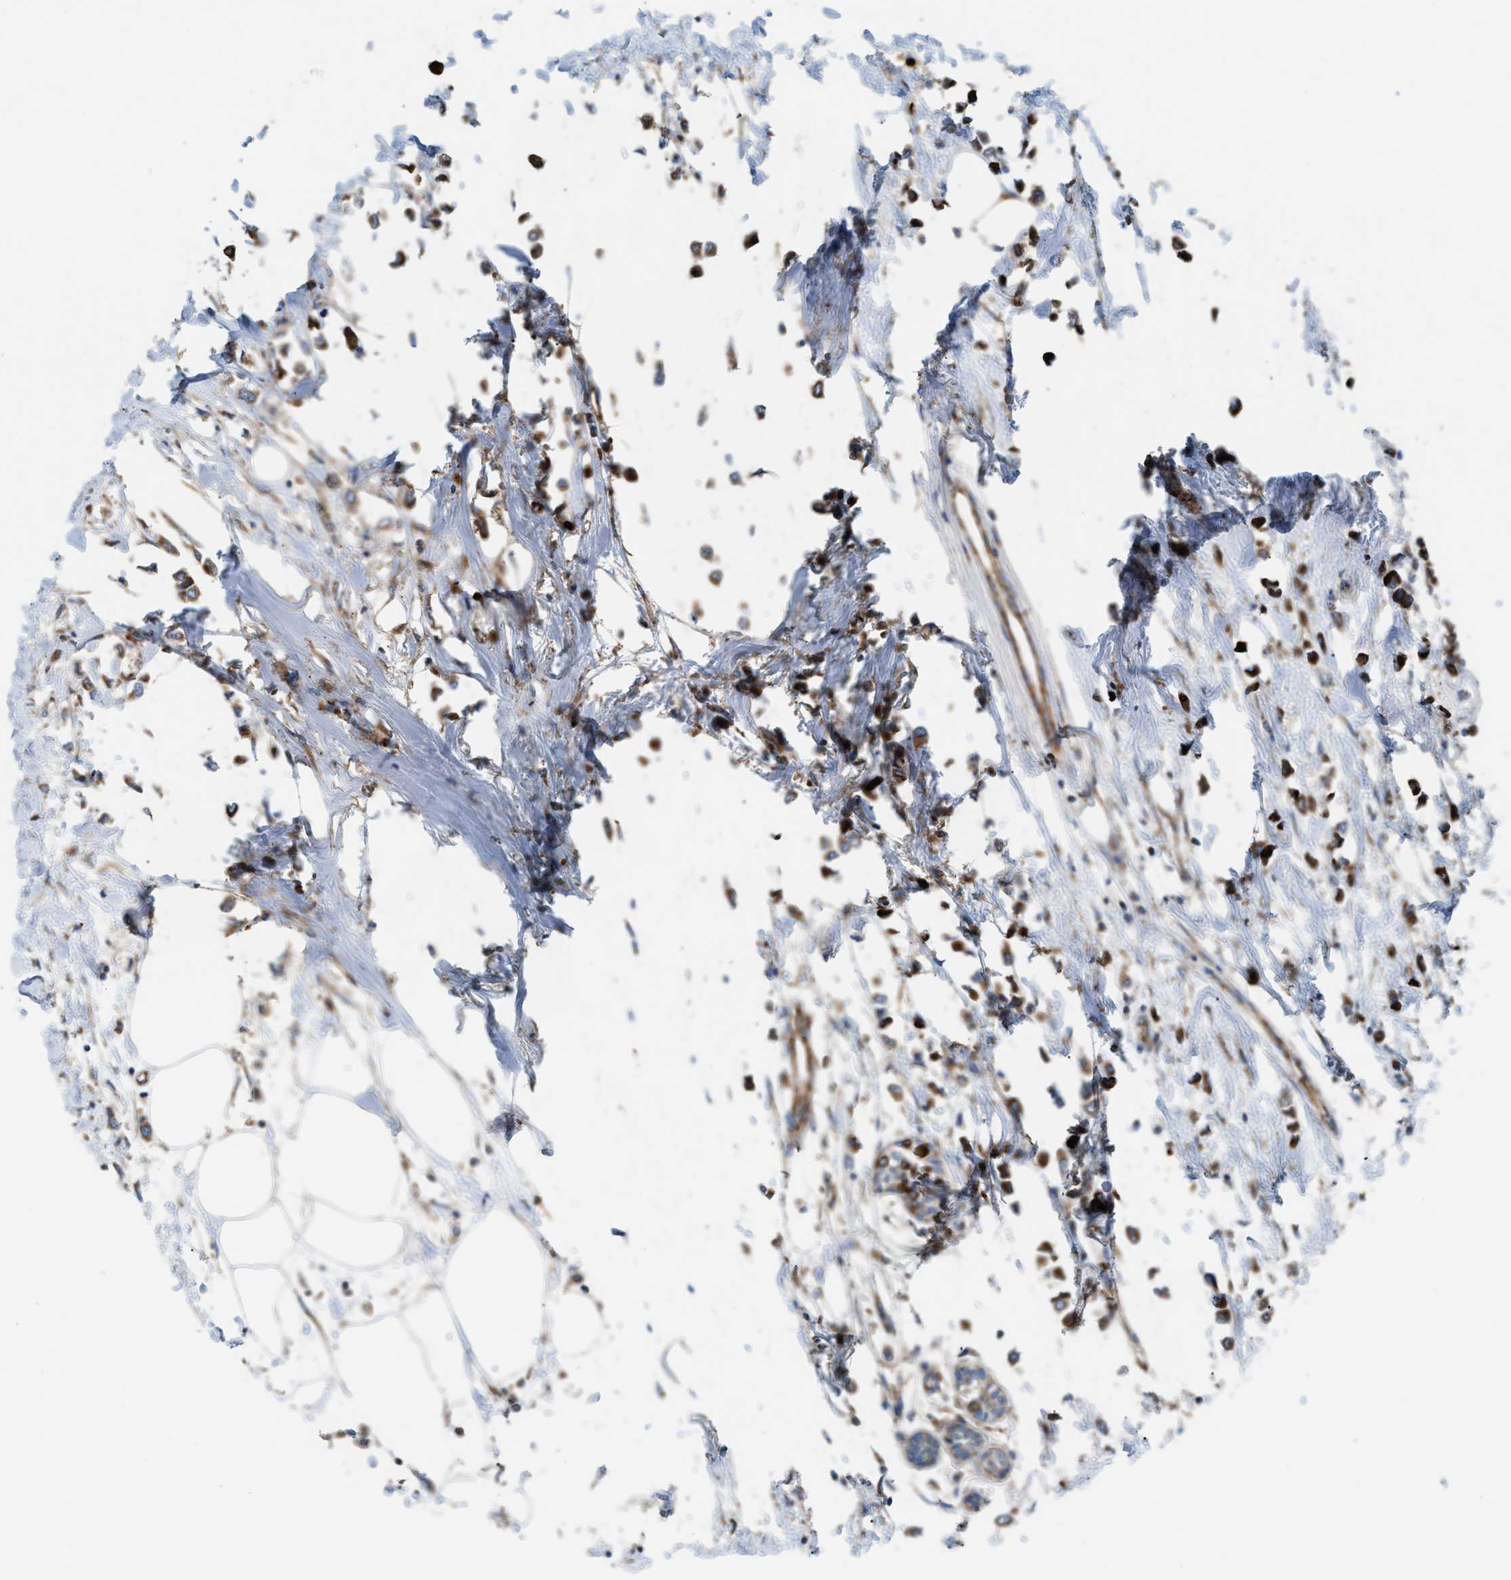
{"staining": {"intensity": "strong", "quantity": ">75%", "location": "cytoplasmic/membranous"}, "tissue": "breast cancer", "cell_type": "Tumor cells", "image_type": "cancer", "snomed": [{"axis": "morphology", "description": "Lobular carcinoma"}, {"axis": "topography", "description": "Breast"}], "caption": "There is high levels of strong cytoplasmic/membranous staining in tumor cells of breast lobular carcinoma, as demonstrated by immunohistochemical staining (brown color).", "gene": "TBC1D15", "patient": {"sex": "female", "age": 51}}